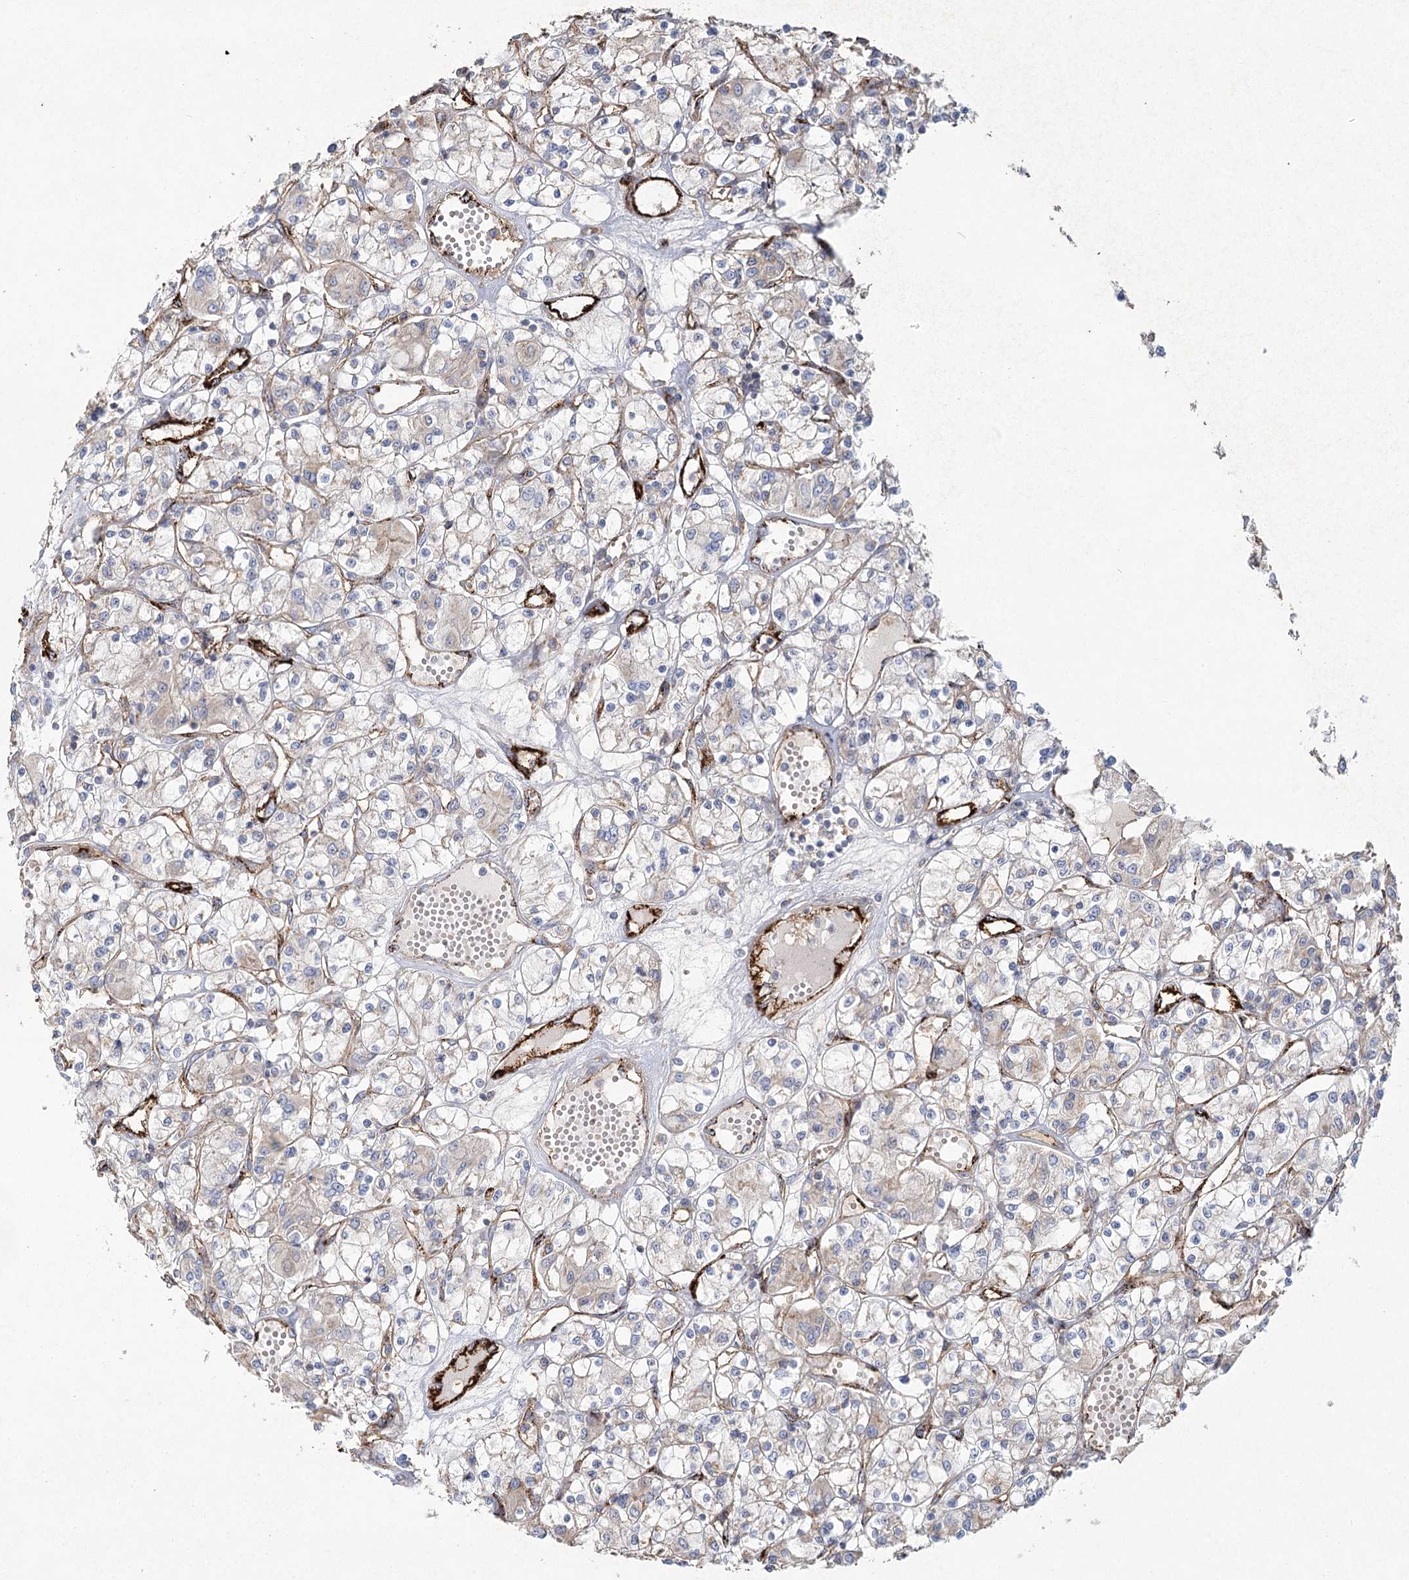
{"staining": {"intensity": "negative", "quantity": "none", "location": "none"}, "tissue": "renal cancer", "cell_type": "Tumor cells", "image_type": "cancer", "snomed": [{"axis": "morphology", "description": "Adenocarcinoma, NOS"}, {"axis": "topography", "description": "Kidney"}], "caption": "Renal cancer (adenocarcinoma) was stained to show a protein in brown. There is no significant staining in tumor cells.", "gene": "KBTBD4", "patient": {"sex": "female", "age": 59}}